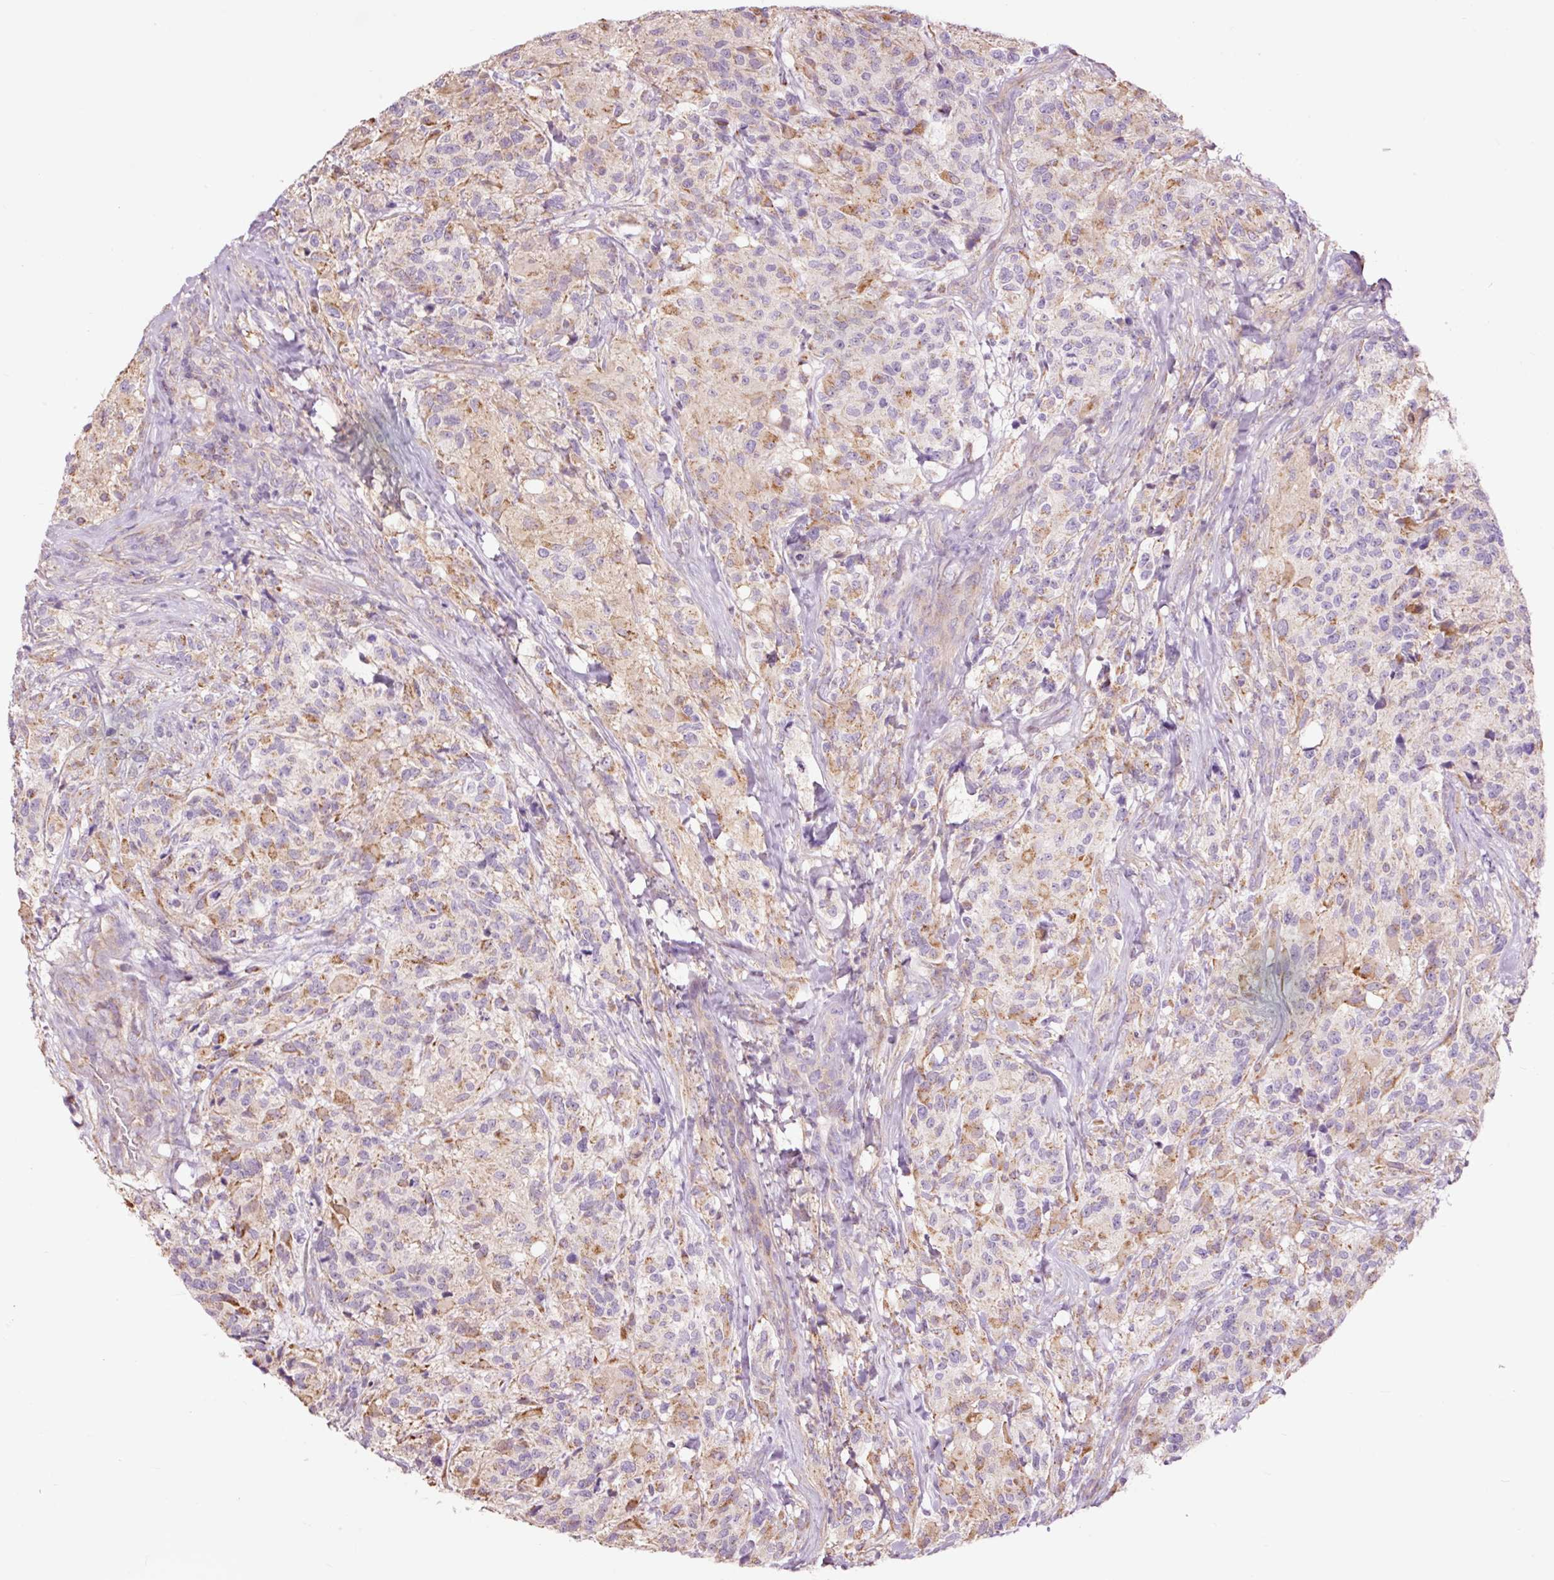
{"staining": {"intensity": "moderate", "quantity": "<25%", "location": "cytoplasmic/membranous"}, "tissue": "glioma", "cell_type": "Tumor cells", "image_type": "cancer", "snomed": [{"axis": "morphology", "description": "Glioma, malignant, High grade"}, {"axis": "topography", "description": "Brain"}], "caption": "An image showing moderate cytoplasmic/membranous staining in about <25% of tumor cells in malignant glioma (high-grade), as visualized by brown immunohistochemical staining.", "gene": "PRDX5", "patient": {"sex": "female", "age": 67}}